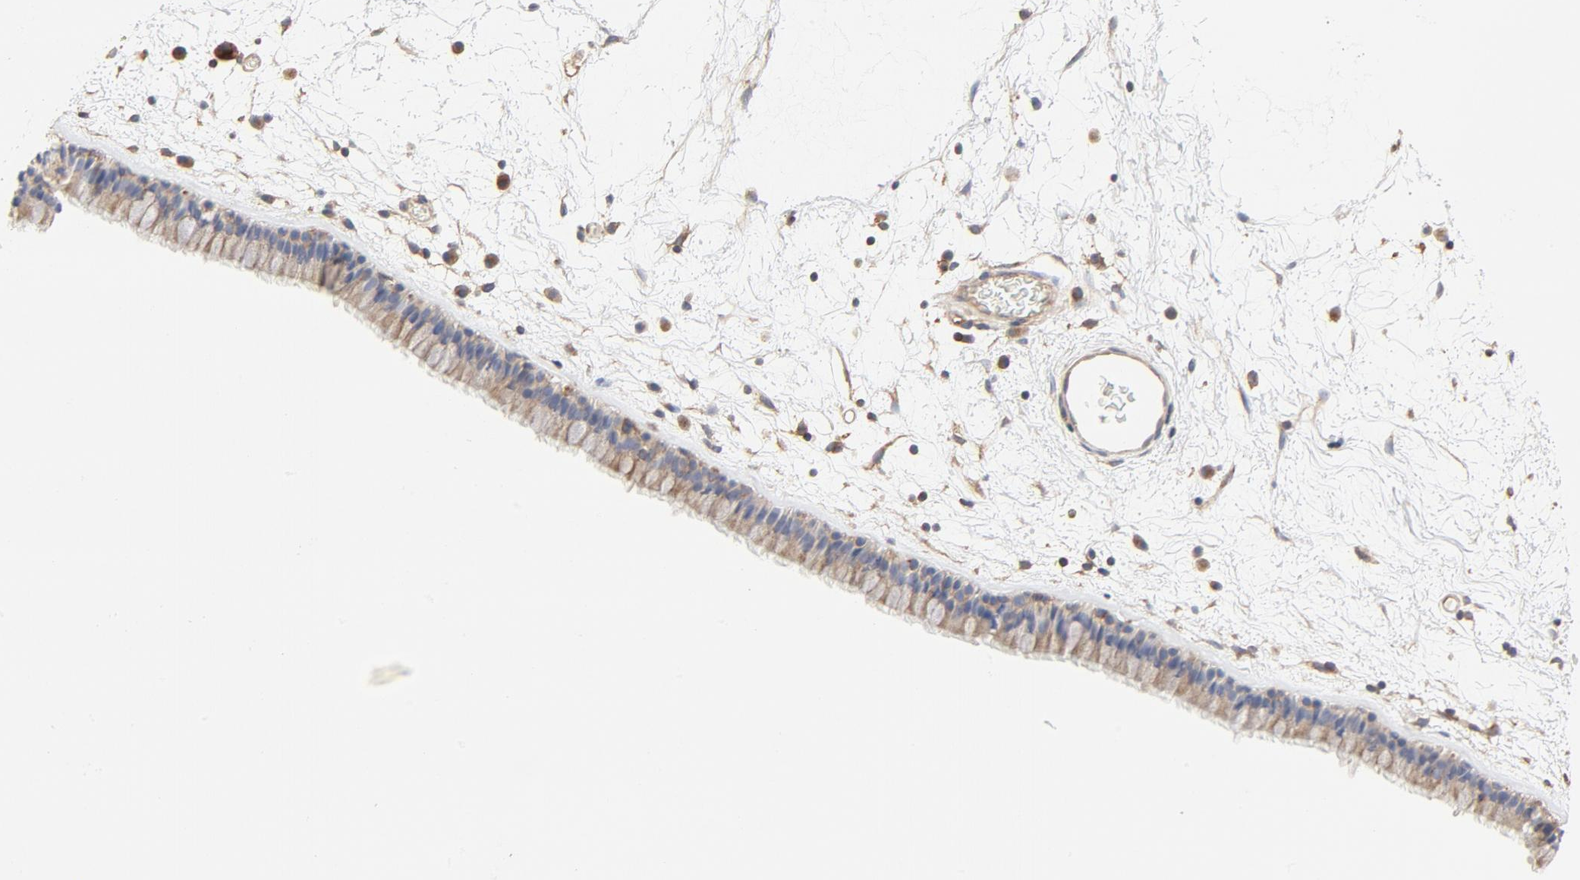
{"staining": {"intensity": "moderate", "quantity": ">75%", "location": "cytoplasmic/membranous"}, "tissue": "nasopharynx", "cell_type": "Respiratory epithelial cells", "image_type": "normal", "snomed": [{"axis": "morphology", "description": "Normal tissue, NOS"}, {"axis": "morphology", "description": "Inflammation, NOS"}, {"axis": "topography", "description": "Nasopharynx"}], "caption": "Immunohistochemistry histopathology image of unremarkable nasopharynx stained for a protein (brown), which reveals medium levels of moderate cytoplasmic/membranous positivity in about >75% of respiratory epithelial cells.", "gene": "RABEP1", "patient": {"sex": "male", "age": 48}}